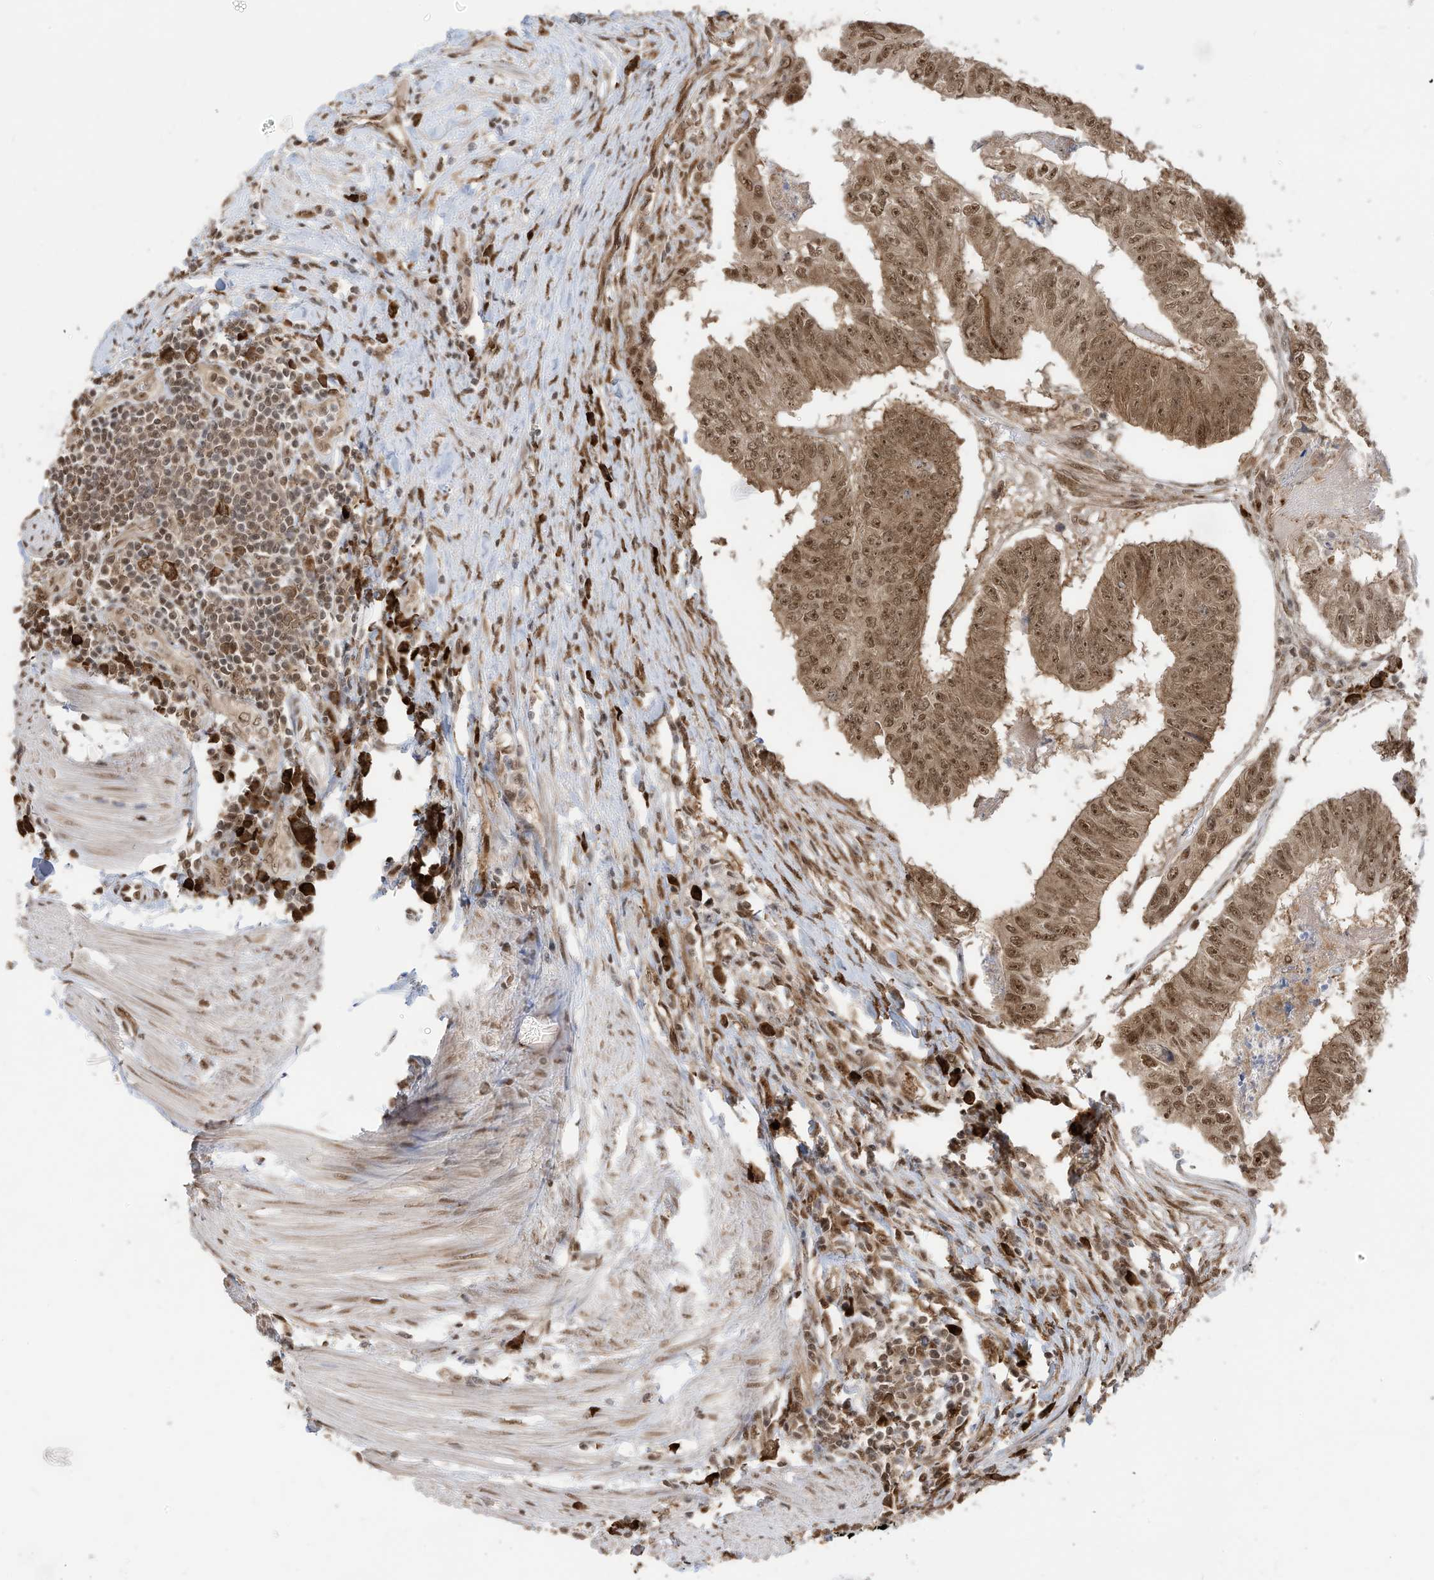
{"staining": {"intensity": "moderate", "quantity": ">75%", "location": "cytoplasmic/membranous,nuclear"}, "tissue": "colorectal cancer", "cell_type": "Tumor cells", "image_type": "cancer", "snomed": [{"axis": "morphology", "description": "Adenocarcinoma, NOS"}, {"axis": "topography", "description": "Colon"}], "caption": "Protein expression analysis of human colorectal cancer (adenocarcinoma) reveals moderate cytoplasmic/membranous and nuclear staining in approximately >75% of tumor cells. Nuclei are stained in blue.", "gene": "ZNF195", "patient": {"sex": "female", "age": 67}}